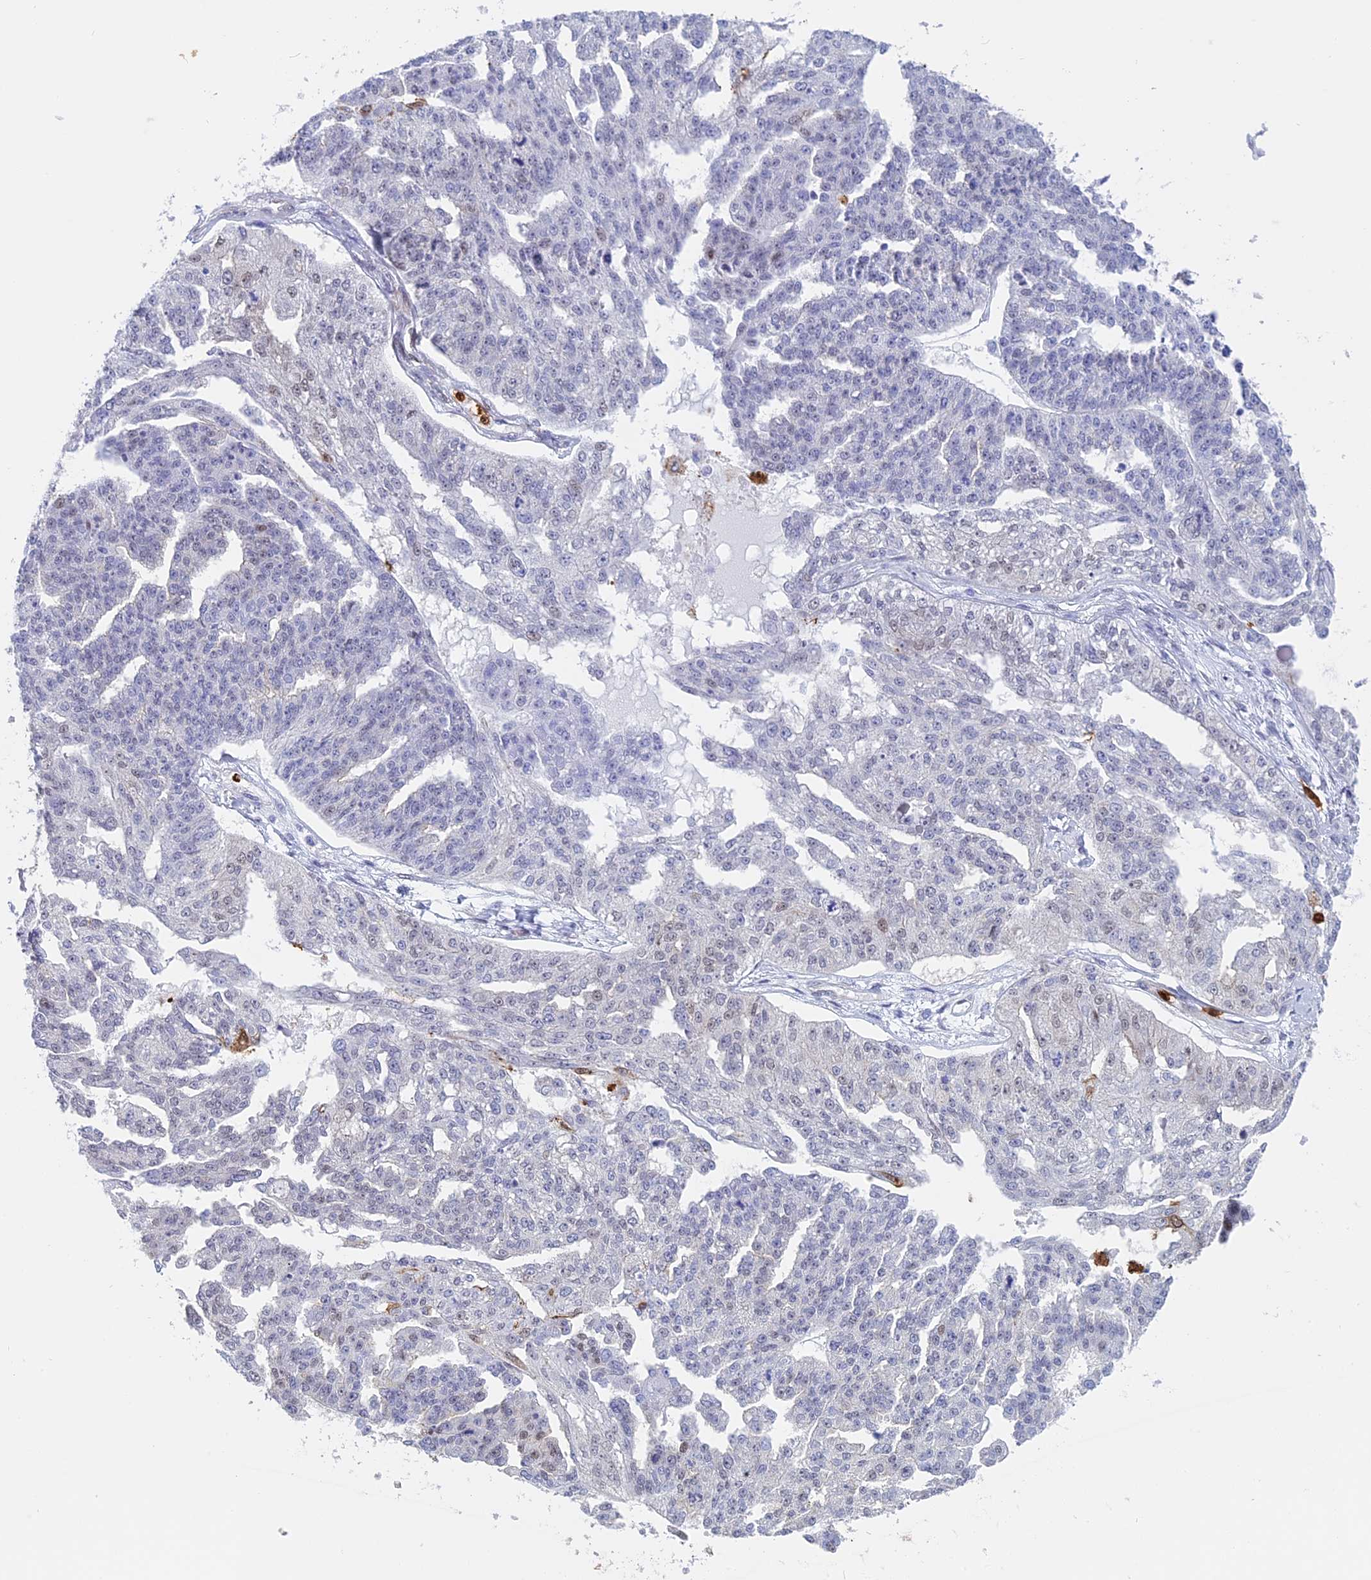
{"staining": {"intensity": "negative", "quantity": "none", "location": "none"}, "tissue": "ovarian cancer", "cell_type": "Tumor cells", "image_type": "cancer", "snomed": [{"axis": "morphology", "description": "Cystadenocarcinoma, serous, NOS"}, {"axis": "topography", "description": "Ovary"}], "caption": "An IHC photomicrograph of ovarian cancer is shown. There is no staining in tumor cells of ovarian cancer.", "gene": "SLC26A1", "patient": {"sex": "female", "age": 58}}